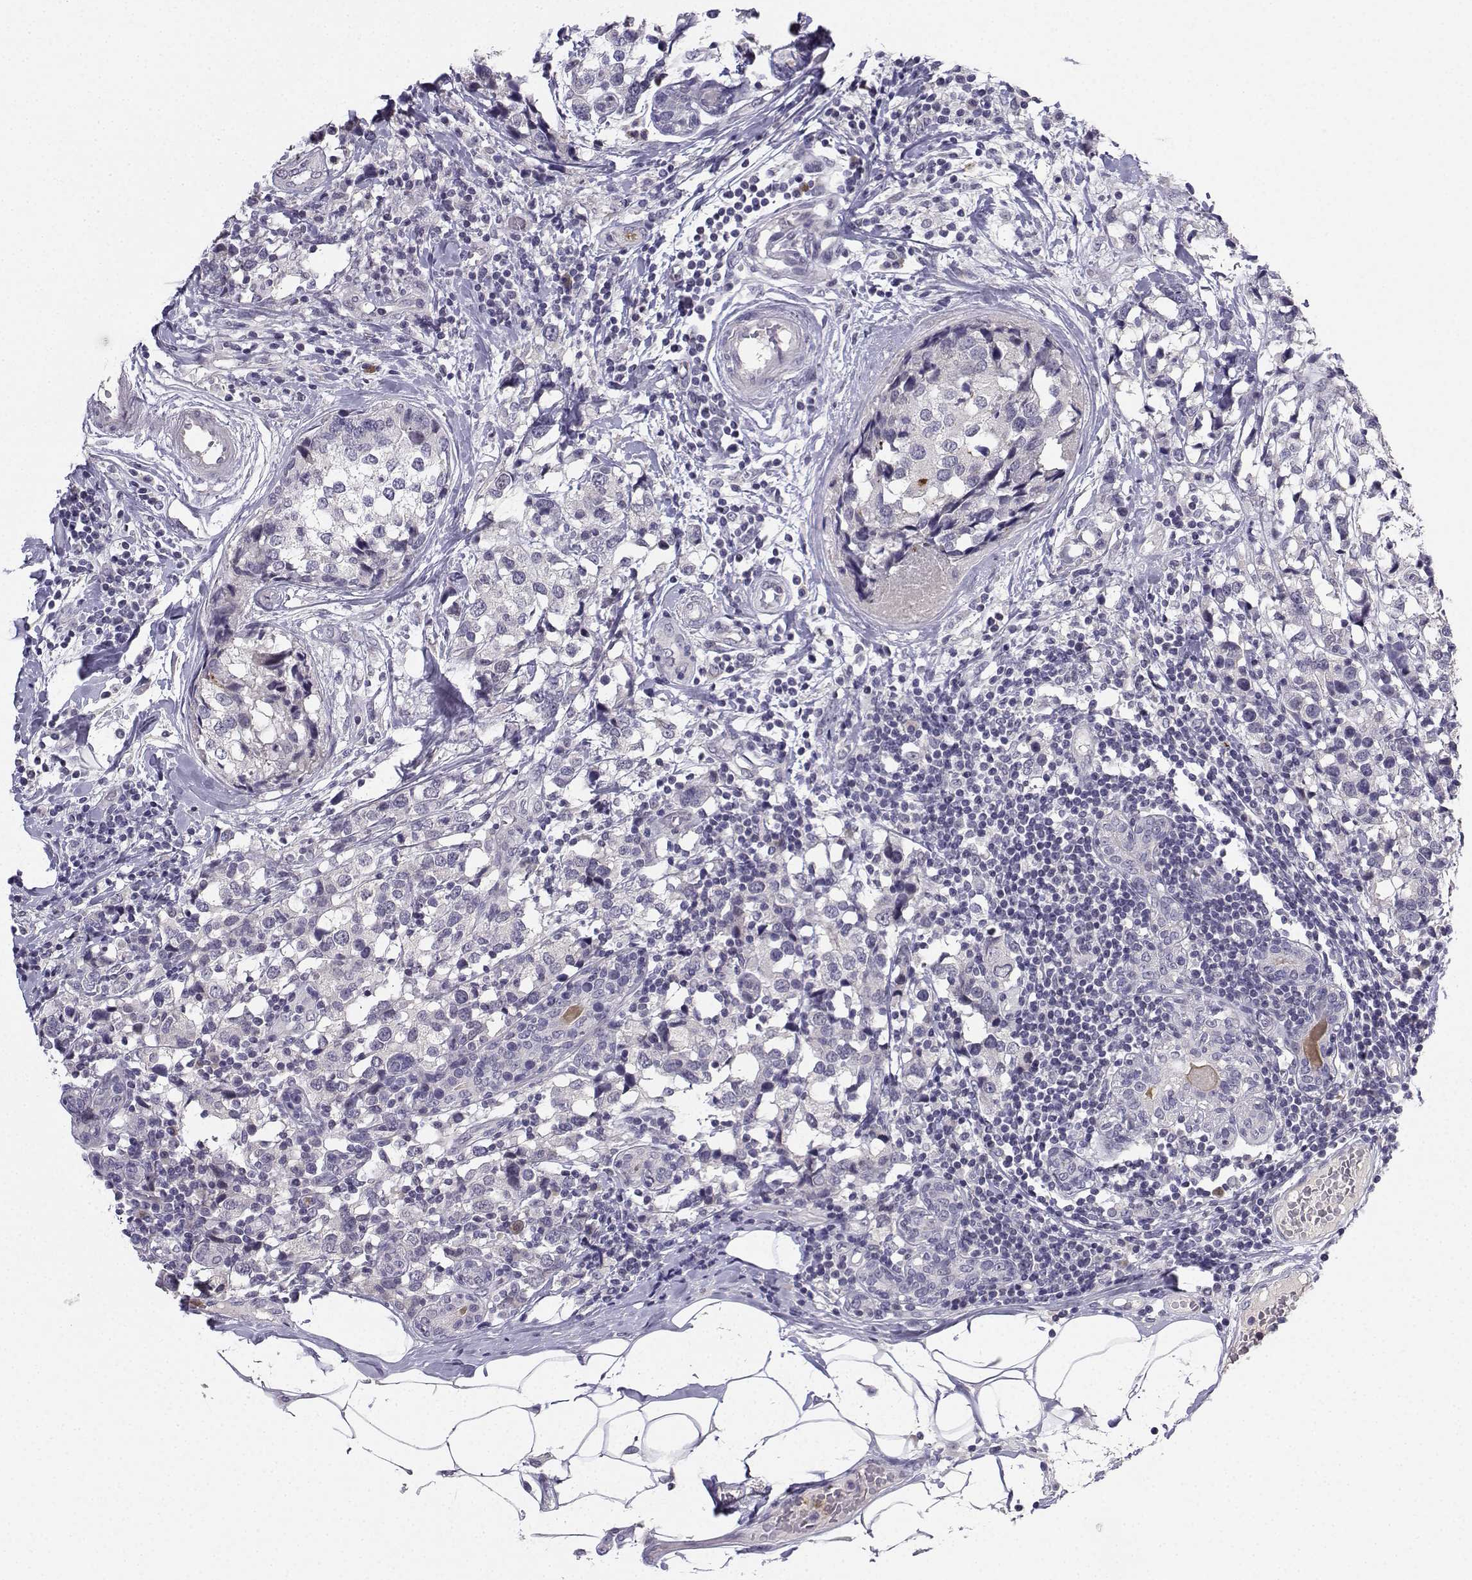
{"staining": {"intensity": "negative", "quantity": "none", "location": "none"}, "tissue": "breast cancer", "cell_type": "Tumor cells", "image_type": "cancer", "snomed": [{"axis": "morphology", "description": "Lobular carcinoma"}, {"axis": "topography", "description": "Breast"}], "caption": "IHC micrograph of human breast cancer (lobular carcinoma) stained for a protein (brown), which shows no staining in tumor cells.", "gene": "CALY", "patient": {"sex": "female", "age": 59}}